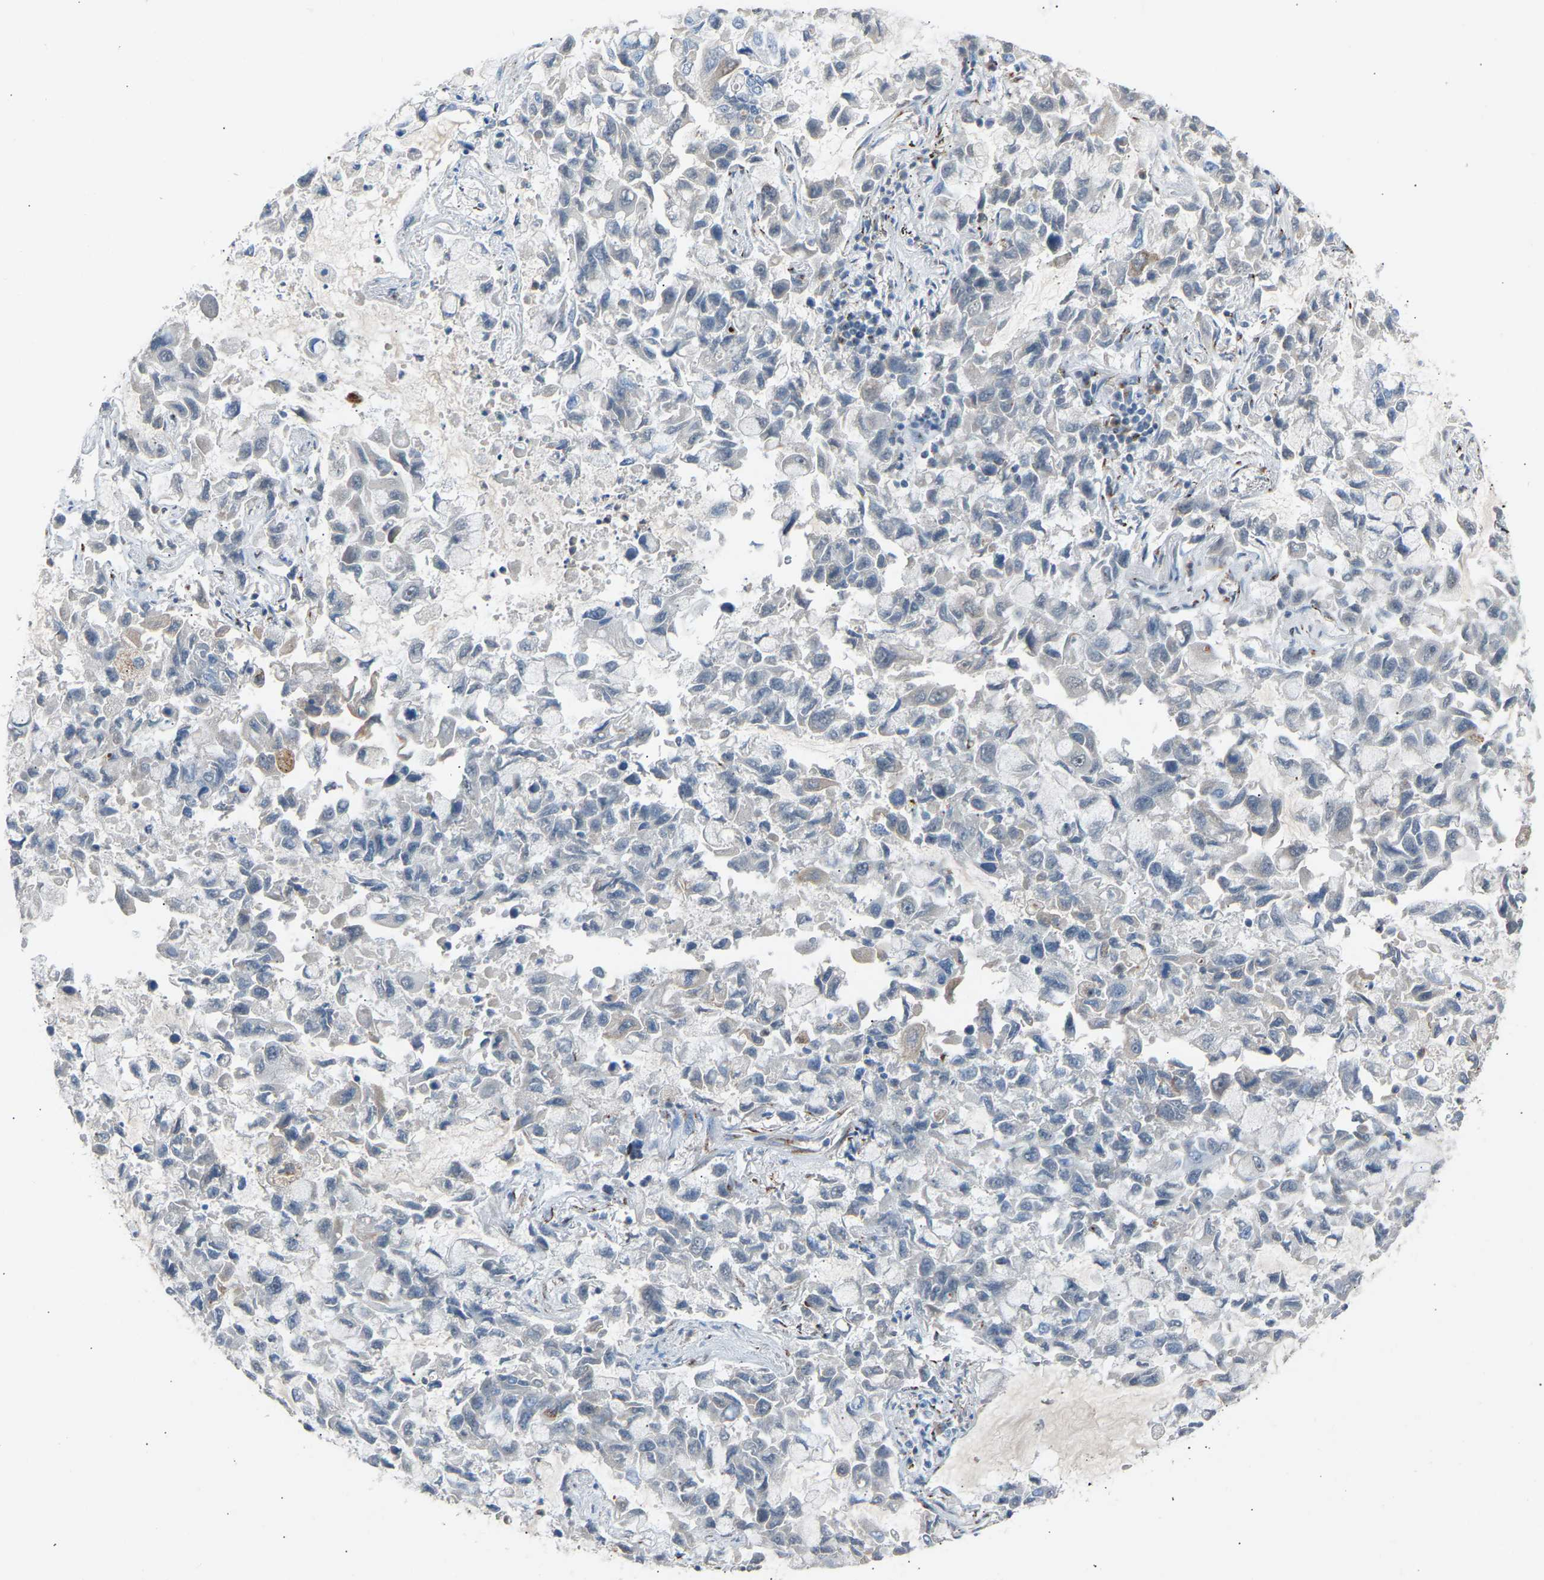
{"staining": {"intensity": "negative", "quantity": "none", "location": "none"}, "tissue": "lung cancer", "cell_type": "Tumor cells", "image_type": "cancer", "snomed": [{"axis": "morphology", "description": "Adenocarcinoma, NOS"}, {"axis": "topography", "description": "Lung"}], "caption": "The immunohistochemistry histopathology image has no significant staining in tumor cells of lung cancer (adenocarcinoma) tissue.", "gene": "CYREN", "patient": {"sex": "male", "age": 64}}